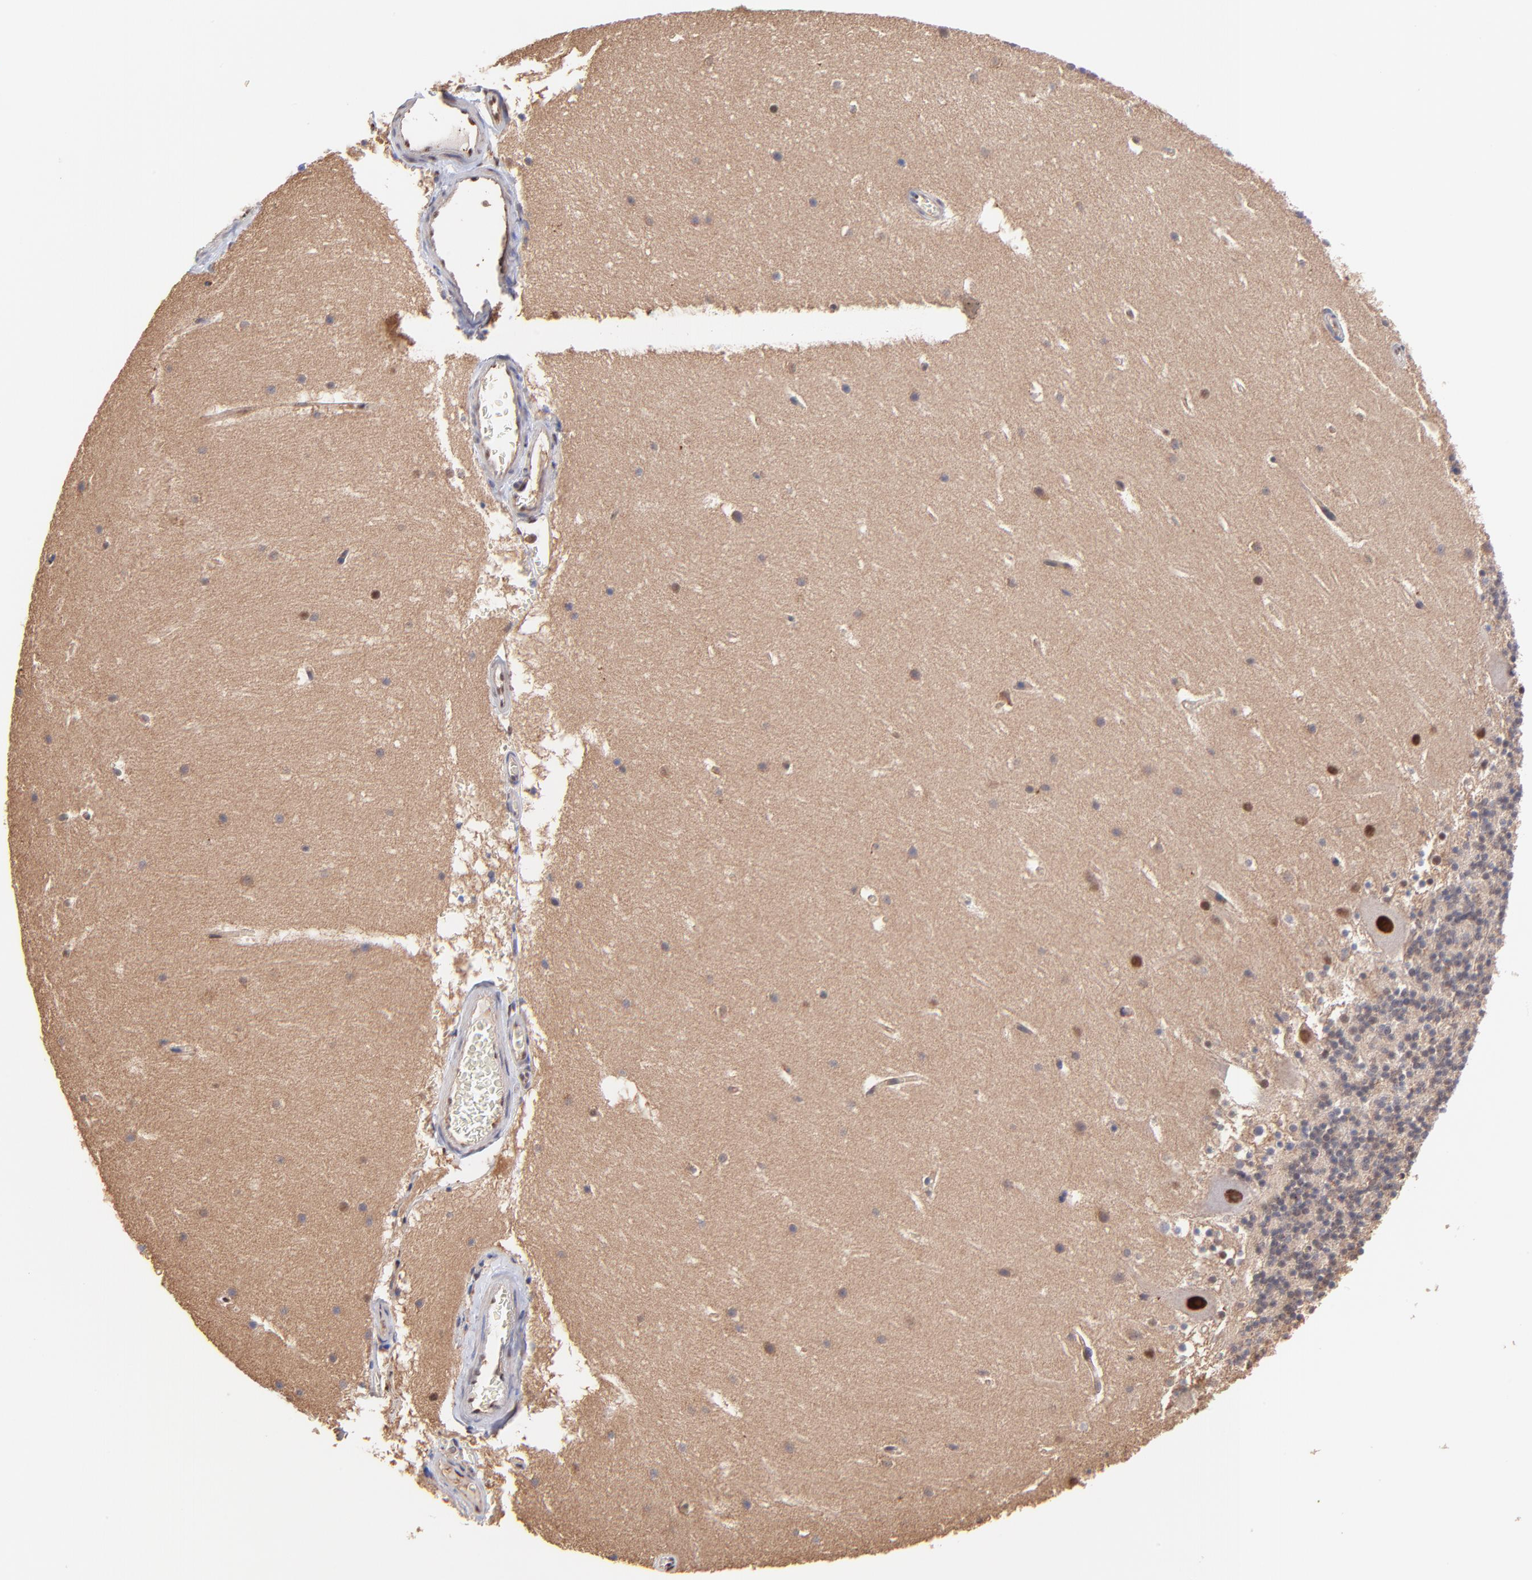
{"staining": {"intensity": "negative", "quantity": "none", "location": "none"}, "tissue": "cerebellum", "cell_type": "Cells in granular layer", "image_type": "normal", "snomed": [{"axis": "morphology", "description": "Normal tissue, NOS"}, {"axis": "topography", "description": "Cerebellum"}], "caption": "IHC micrograph of unremarkable cerebellum stained for a protein (brown), which exhibits no staining in cells in granular layer. (DAB (3,3'-diaminobenzidine) immunohistochemistry, high magnification).", "gene": "PSMA6", "patient": {"sex": "male", "age": 45}}